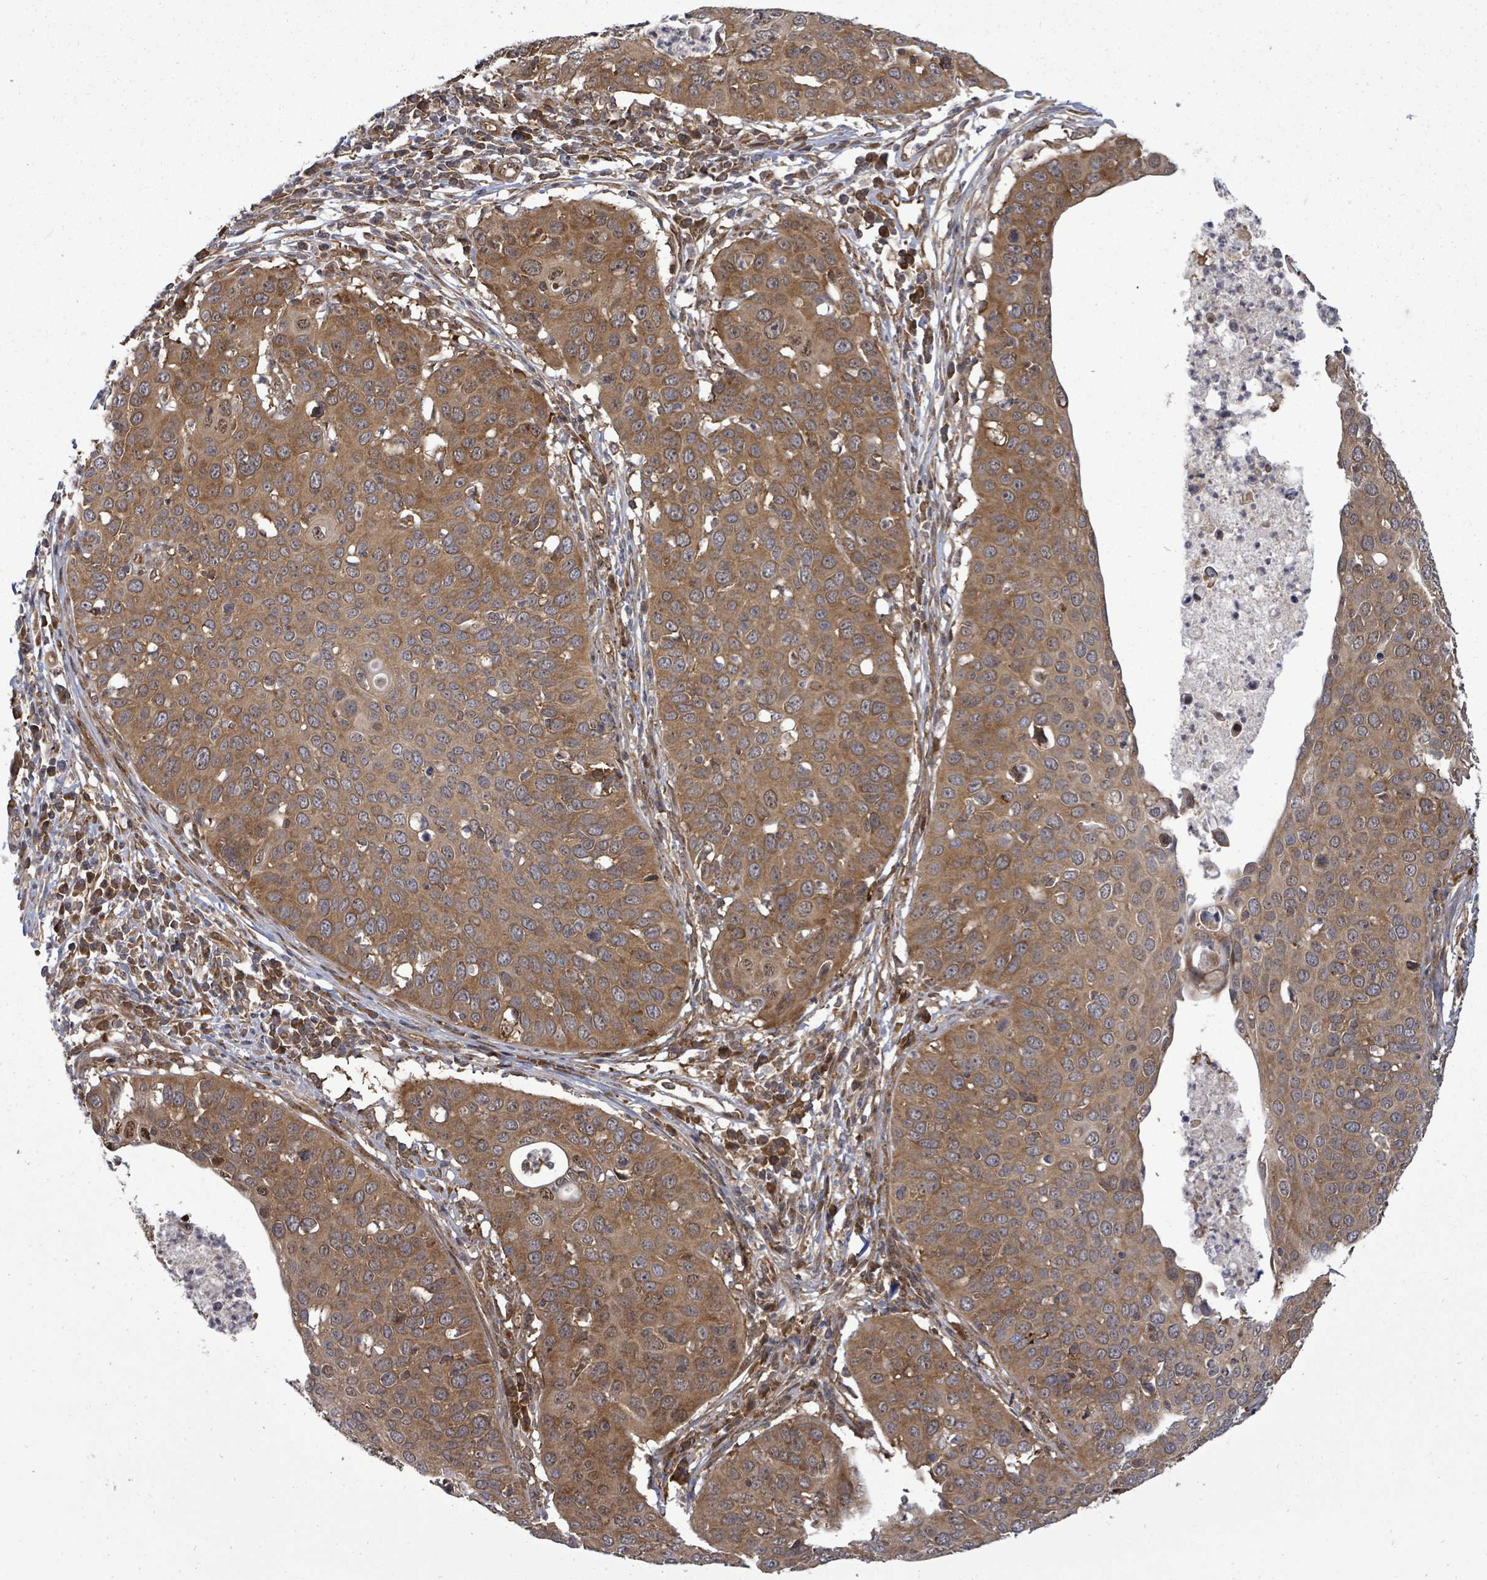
{"staining": {"intensity": "moderate", "quantity": ">75%", "location": "cytoplasmic/membranous,nuclear"}, "tissue": "cervical cancer", "cell_type": "Tumor cells", "image_type": "cancer", "snomed": [{"axis": "morphology", "description": "Squamous cell carcinoma, NOS"}, {"axis": "topography", "description": "Cervix"}], "caption": "Immunohistochemical staining of cervical cancer demonstrates medium levels of moderate cytoplasmic/membranous and nuclear protein staining in about >75% of tumor cells.", "gene": "EIF3C", "patient": {"sex": "female", "age": 36}}